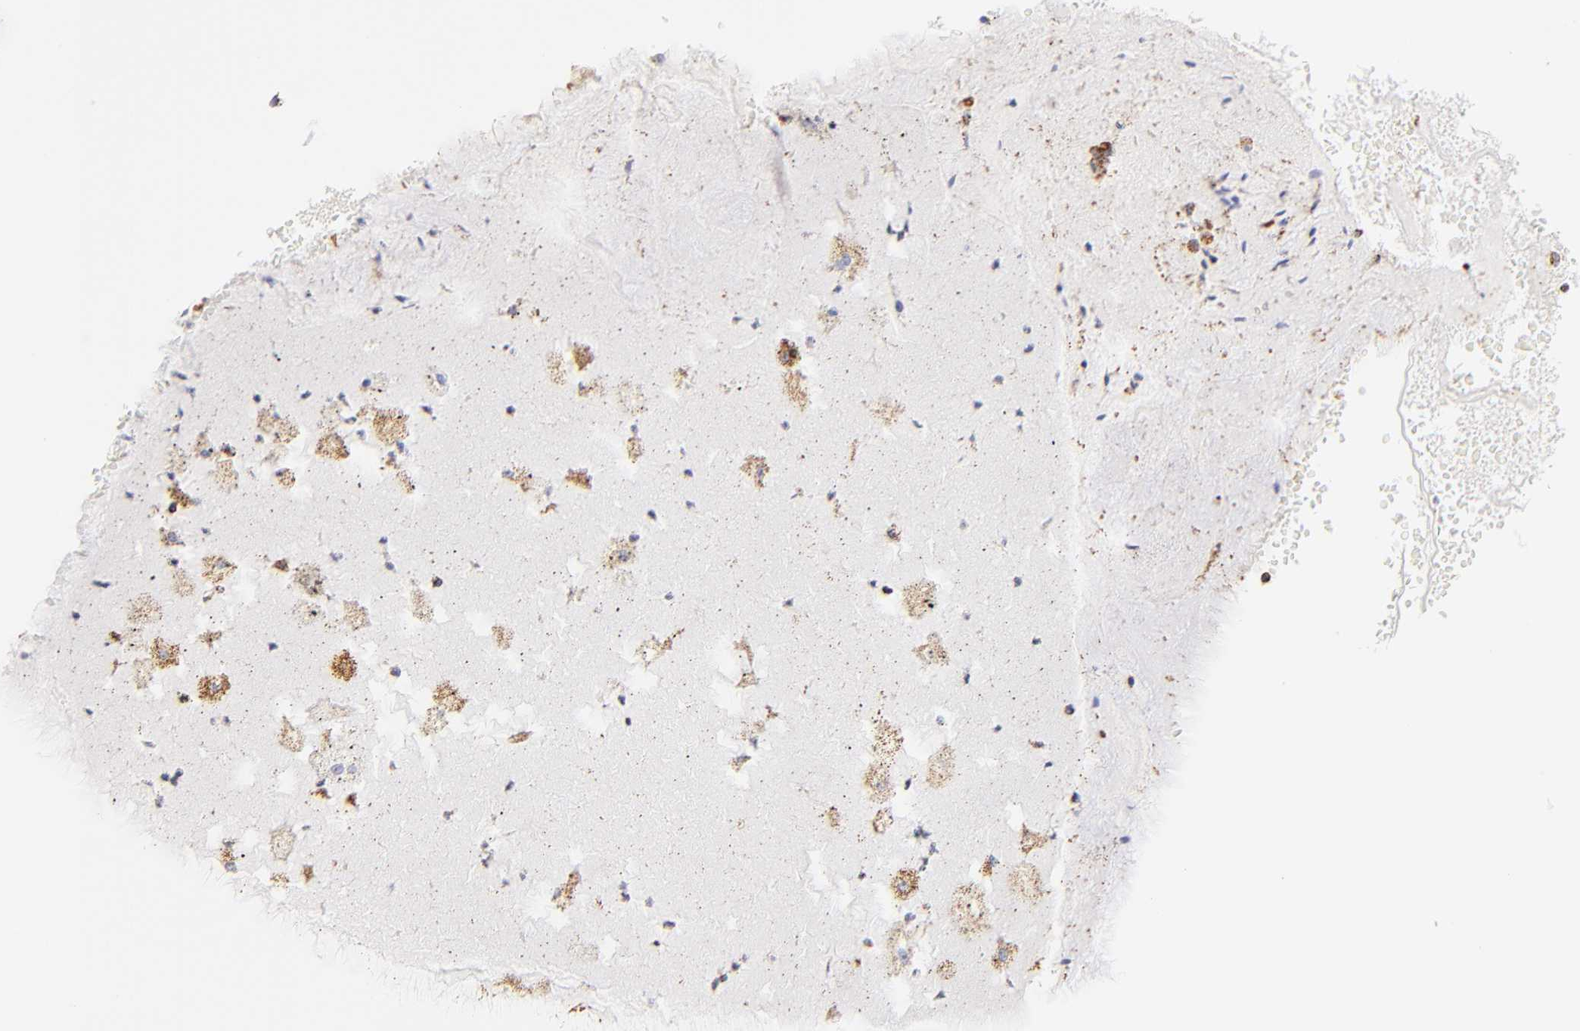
{"staining": {"intensity": "moderate", "quantity": ">75%", "location": "cytoplasmic/membranous"}, "tissue": "bronchus", "cell_type": "Respiratory epithelial cells", "image_type": "normal", "snomed": [{"axis": "morphology", "description": "Normal tissue, NOS"}, {"axis": "topography", "description": "Bronchus"}, {"axis": "topography", "description": "Lung"}], "caption": "The histopathology image demonstrates staining of normal bronchus, revealing moderate cytoplasmic/membranous protein staining (brown color) within respiratory epithelial cells. Nuclei are stained in blue.", "gene": "ECH1", "patient": {"sex": "female", "age": 56}}